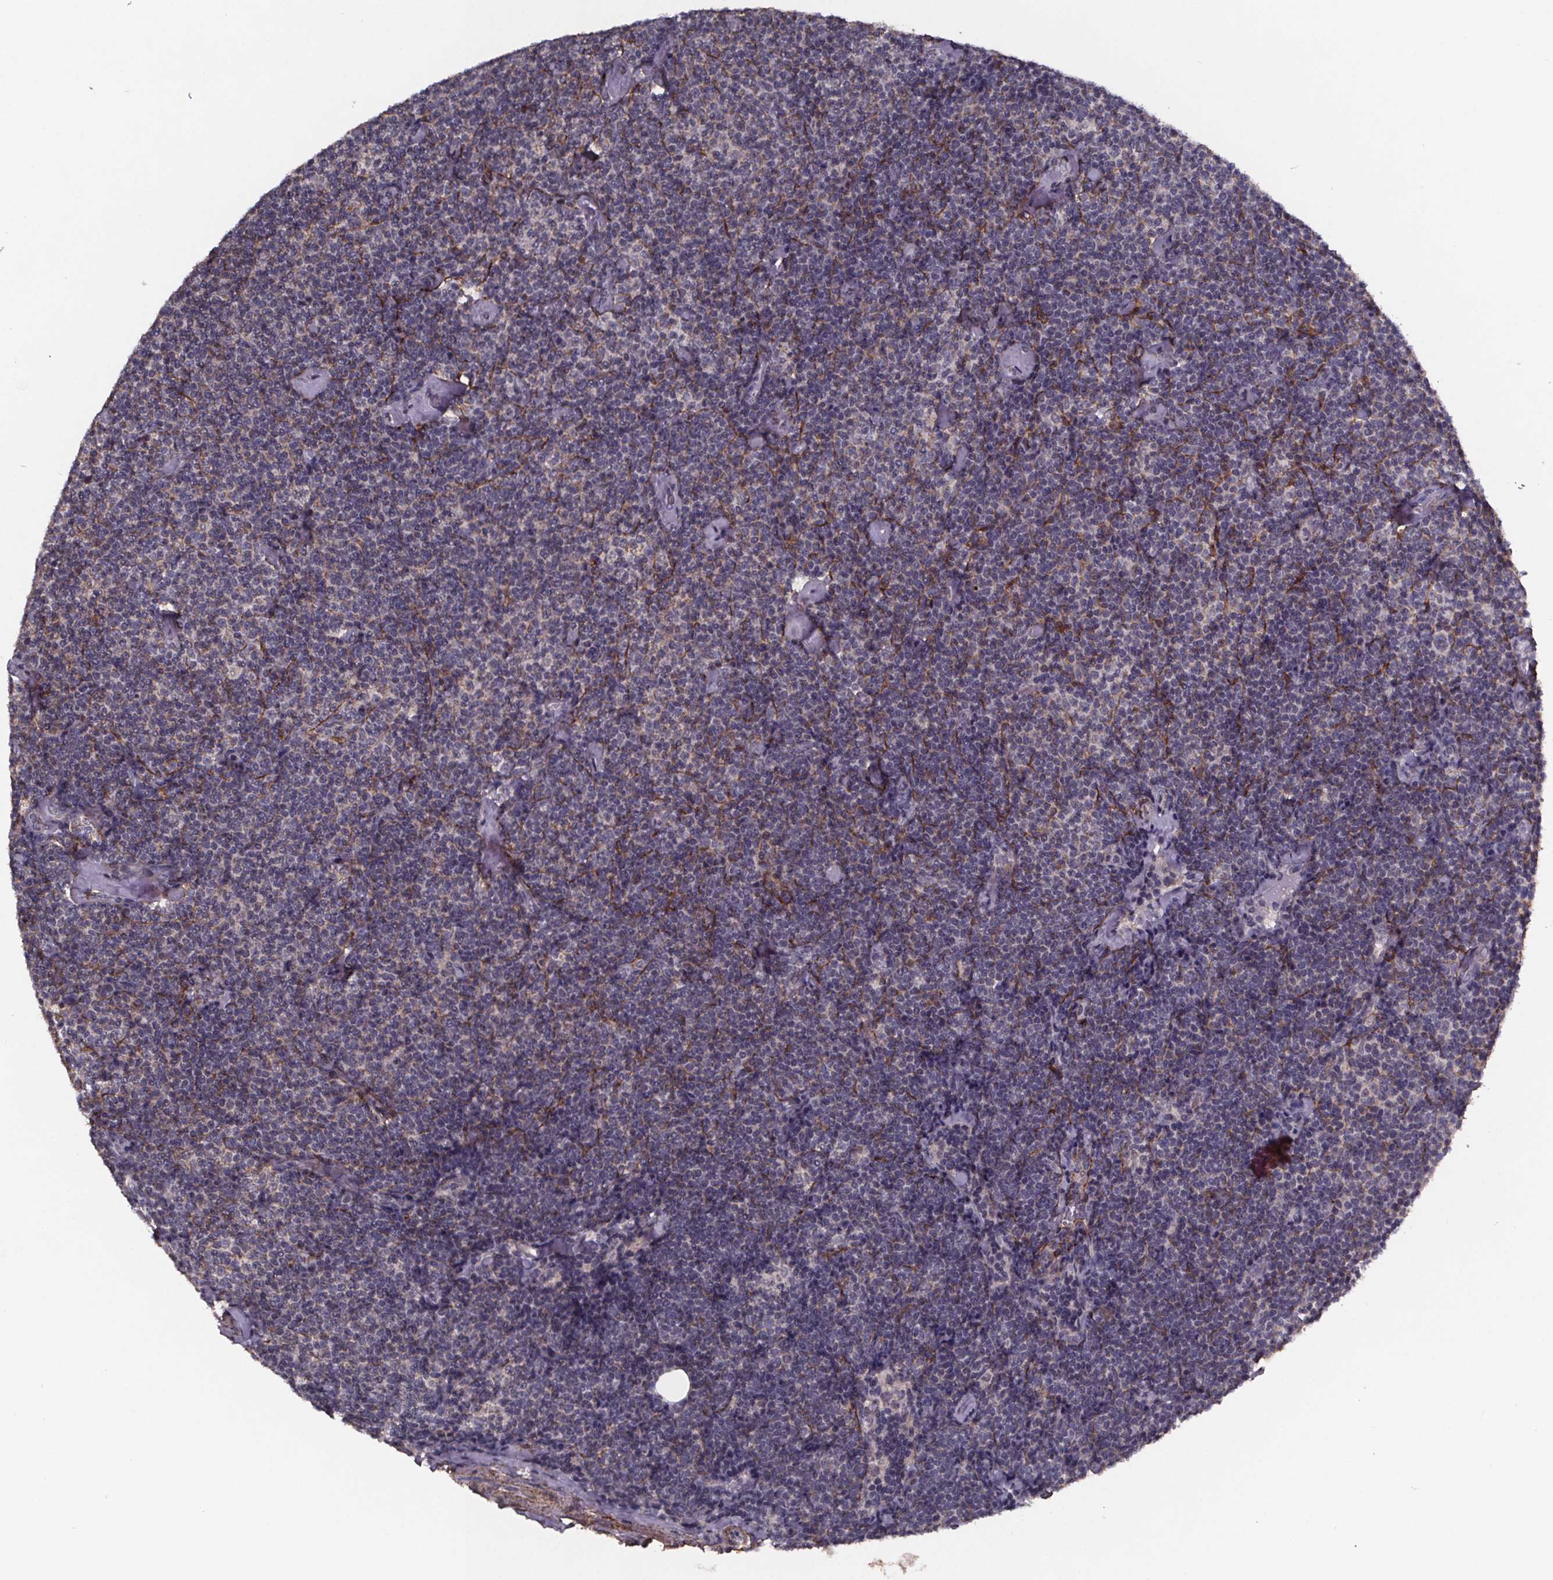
{"staining": {"intensity": "negative", "quantity": "none", "location": "none"}, "tissue": "lymphoma", "cell_type": "Tumor cells", "image_type": "cancer", "snomed": [{"axis": "morphology", "description": "Malignant lymphoma, non-Hodgkin's type, Low grade"}, {"axis": "topography", "description": "Lymph node"}], "caption": "Immunohistochemistry (IHC) photomicrograph of neoplastic tissue: human lymphoma stained with DAB shows no significant protein positivity in tumor cells. (DAB immunohistochemistry with hematoxylin counter stain).", "gene": "PALLD", "patient": {"sex": "male", "age": 81}}